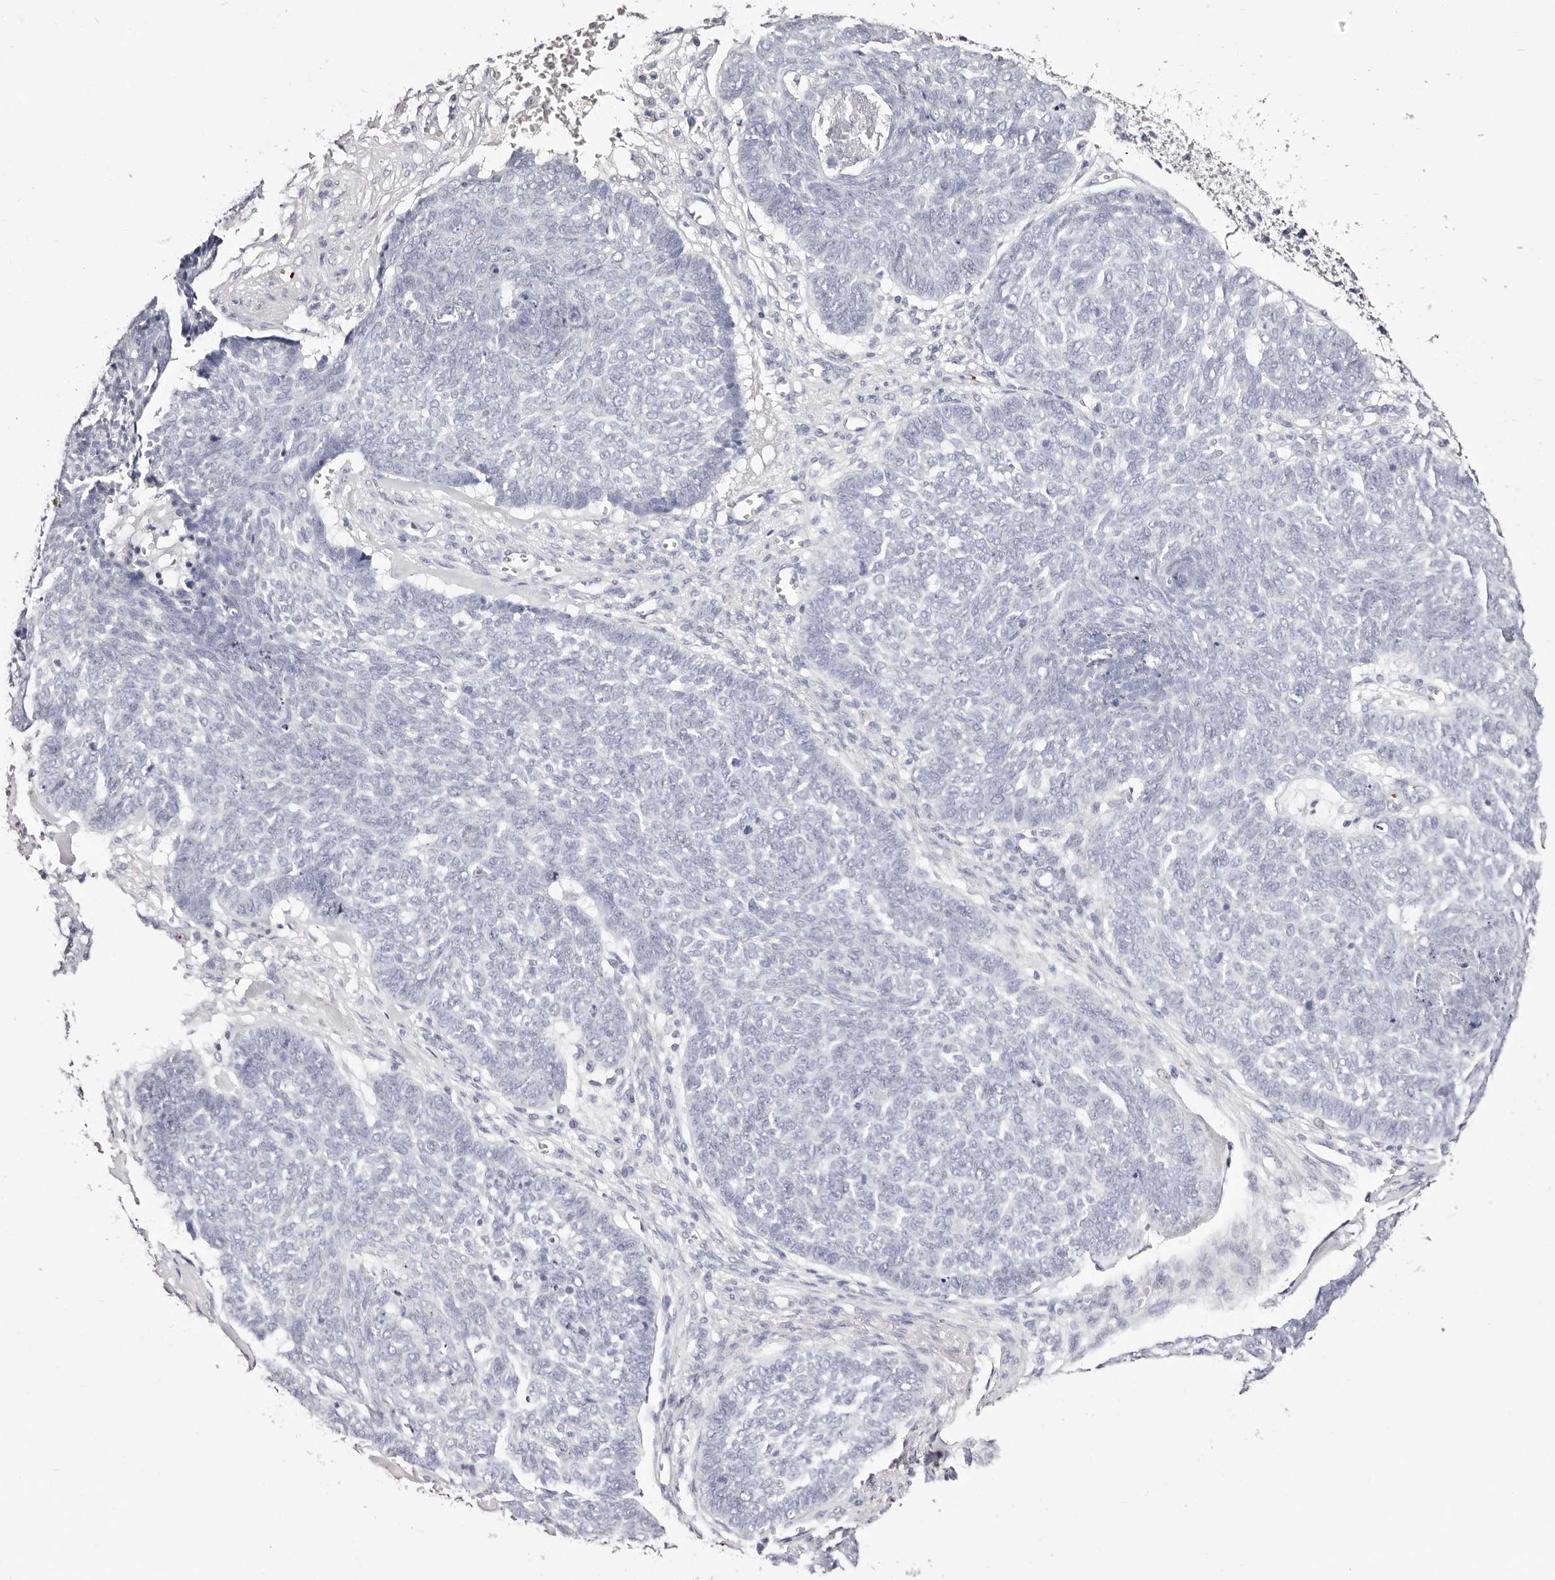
{"staining": {"intensity": "negative", "quantity": "none", "location": "none"}, "tissue": "skin cancer", "cell_type": "Tumor cells", "image_type": "cancer", "snomed": [{"axis": "morphology", "description": "Basal cell carcinoma"}, {"axis": "topography", "description": "Skin"}], "caption": "Human skin cancer stained for a protein using IHC demonstrates no staining in tumor cells.", "gene": "PF4", "patient": {"sex": "male", "age": 84}}